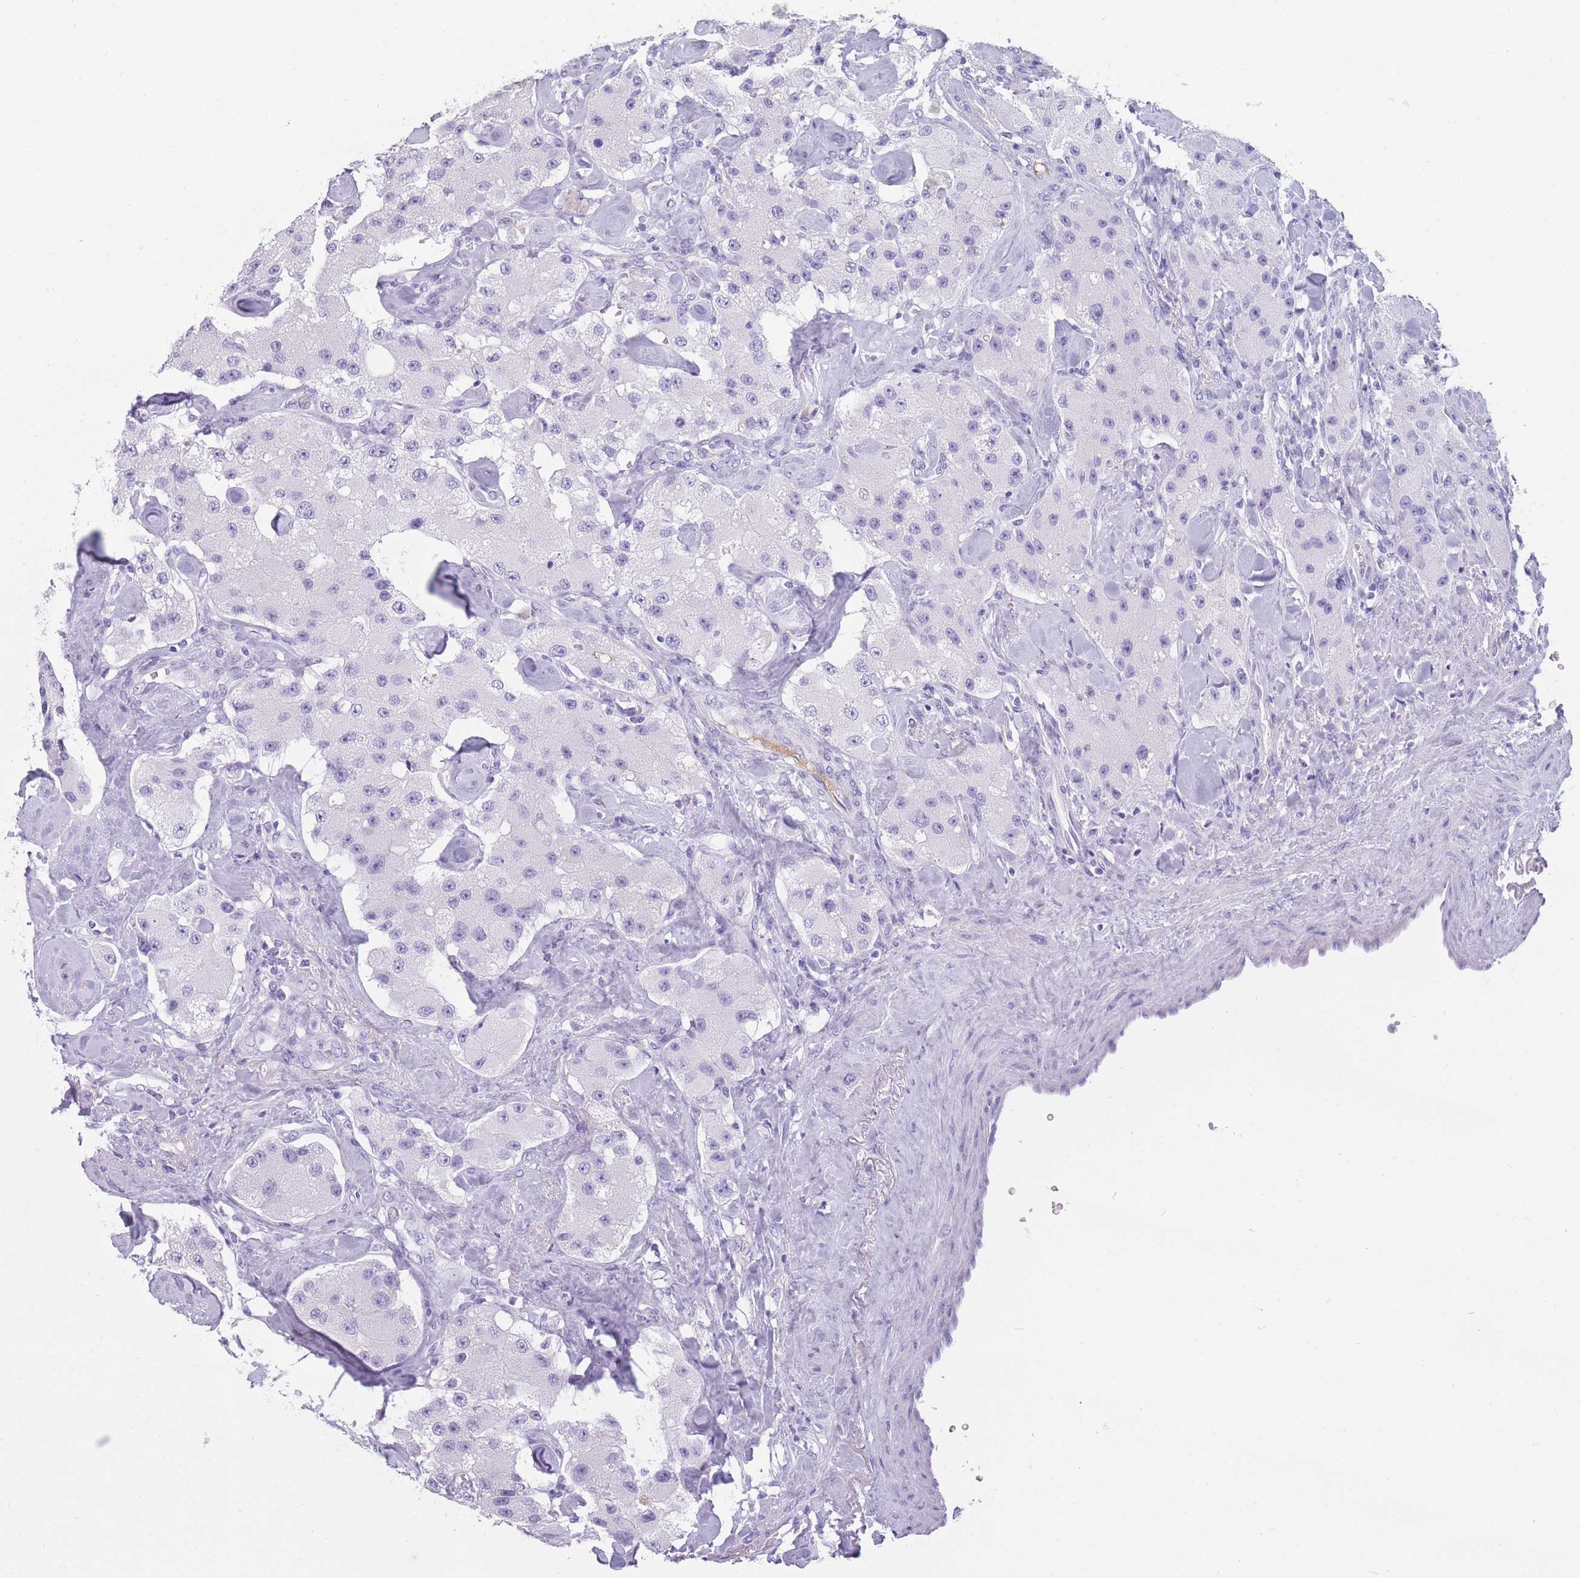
{"staining": {"intensity": "negative", "quantity": "none", "location": "none"}, "tissue": "carcinoid", "cell_type": "Tumor cells", "image_type": "cancer", "snomed": [{"axis": "morphology", "description": "Carcinoid, malignant, NOS"}, {"axis": "topography", "description": "Pancreas"}], "caption": "This is an IHC histopathology image of carcinoid. There is no positivity in tumor cells.", "gene": "TNFSF11", "patient": {"sex": "male", "age": 41}}